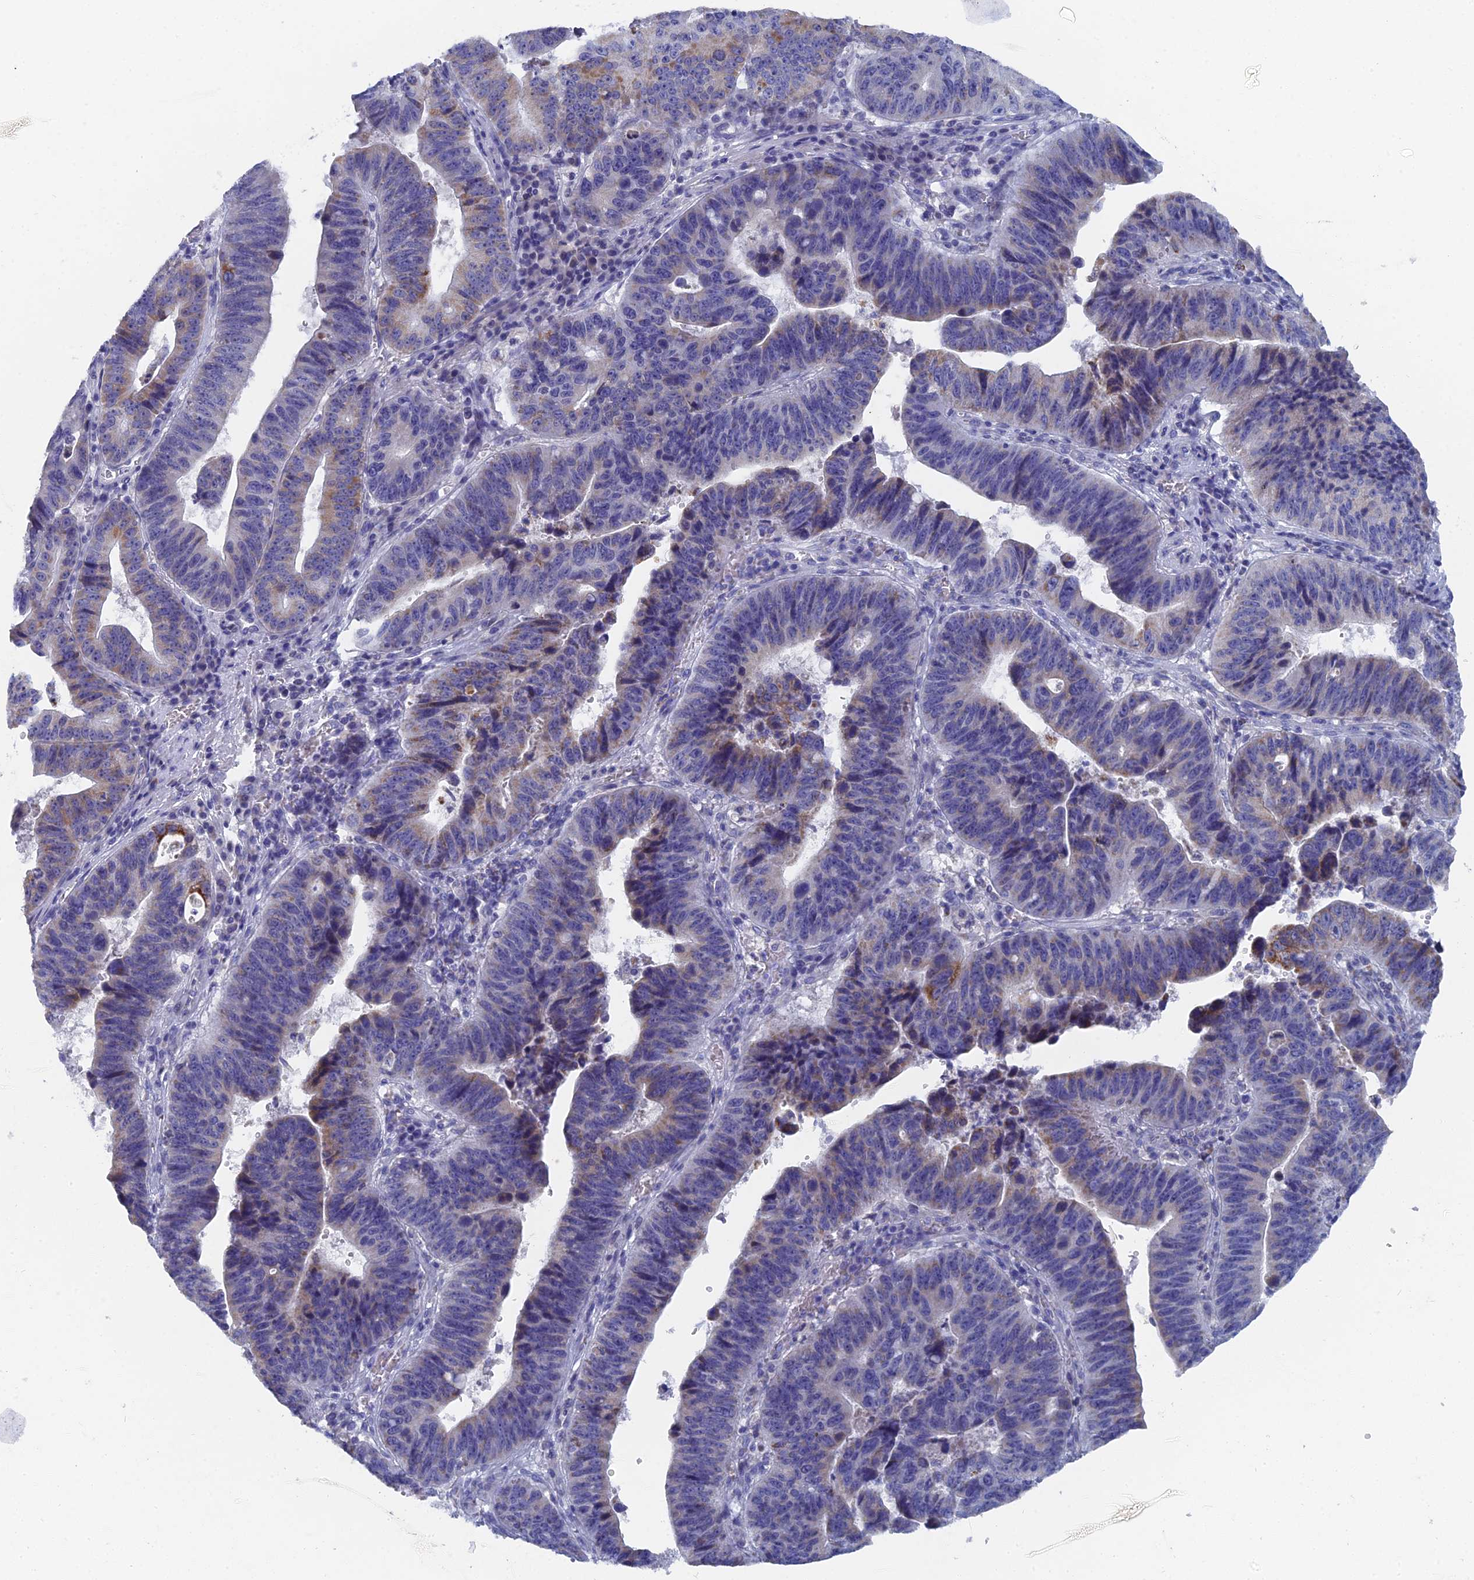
{"staining": {"intensity": "moderate", "quantity": "<25%", "location": "cytoplasmic/membranous"}, "tissue": "stomach cancer", "cell_type": "Tumor cells", "image_type": "cancer", "snomed": [{"axis": "morphology", "description": "Adenocarcinoma, NOS"}, {"axis": "topography", "description": "Stomach"}], "caption": "A brown stain highlights moderate cytoplasmic/membranous expression of a protein in adenocarcinoma (stomach) tumor cells.", "gene": "HIGD1A", "patient": {"sex": "male", "age": 59}}